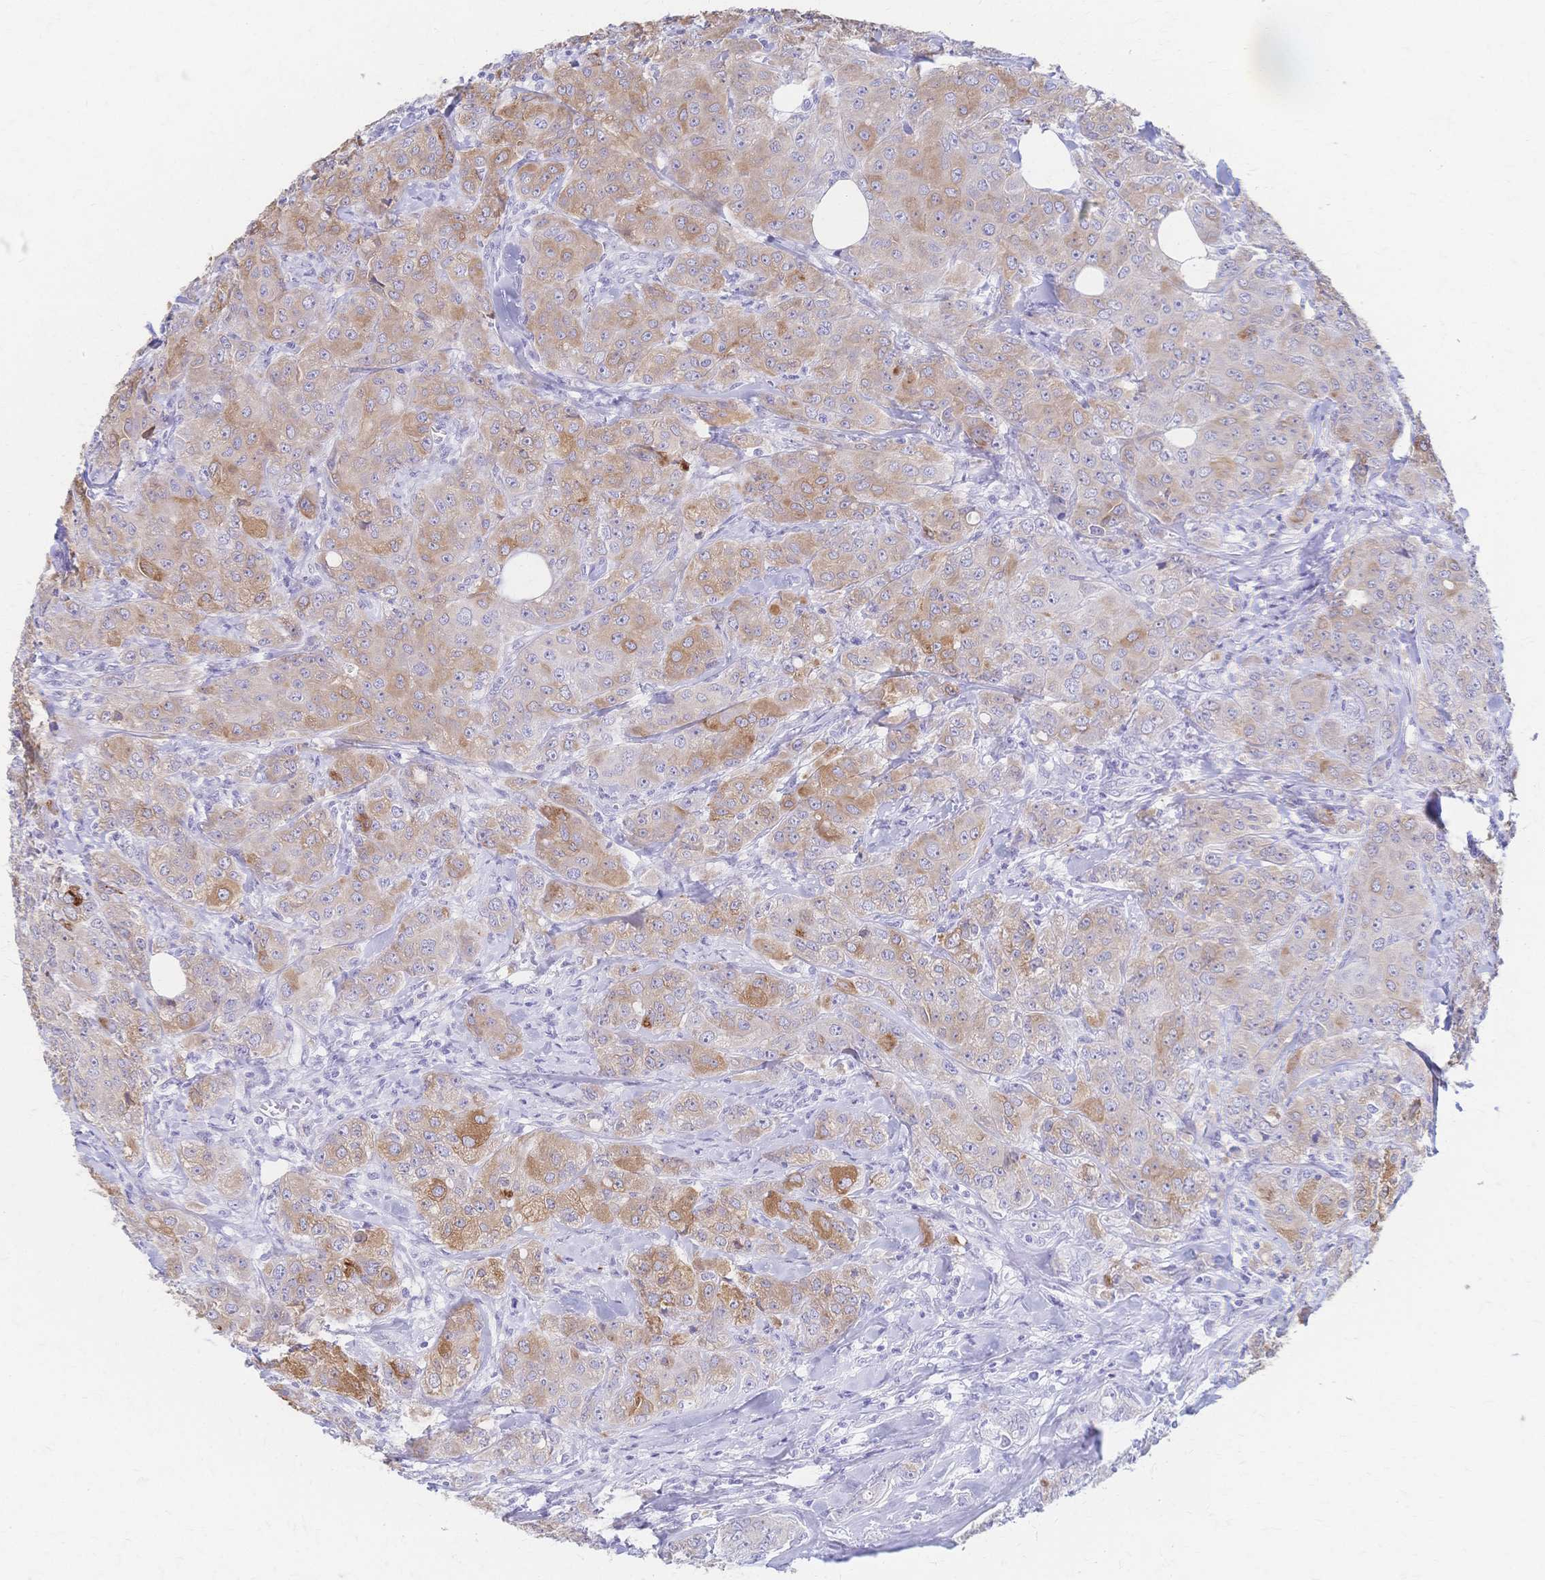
{"staining": {"intensity": "moderate", "quantity": "25%-75%", "location": "cytoplasmic/membranous"}, "tissue": "breast cancer", "cell_type": "Tumor cells", "image_type": "cancer", "snomed": [{"axis": "morphology", "description": "Normal tissue, NOS"}, {"axis": "morphology", "description": "Duct carcinoma"}, {"axis": "topography", "description": "Breast"}], "caption": "Immunohistochemistry (IHC) photomicrograph of neoplastic tissue: human breast cancer stained using IHC reveals medium levels of moderate protein expression localized specifically in the cytoplasmic/membranous of tumor cells, appearing as a cytoplasmic/membranous brown color.", "gene": "CYB5A", "patient": {"sex": "female", "age": 43}}